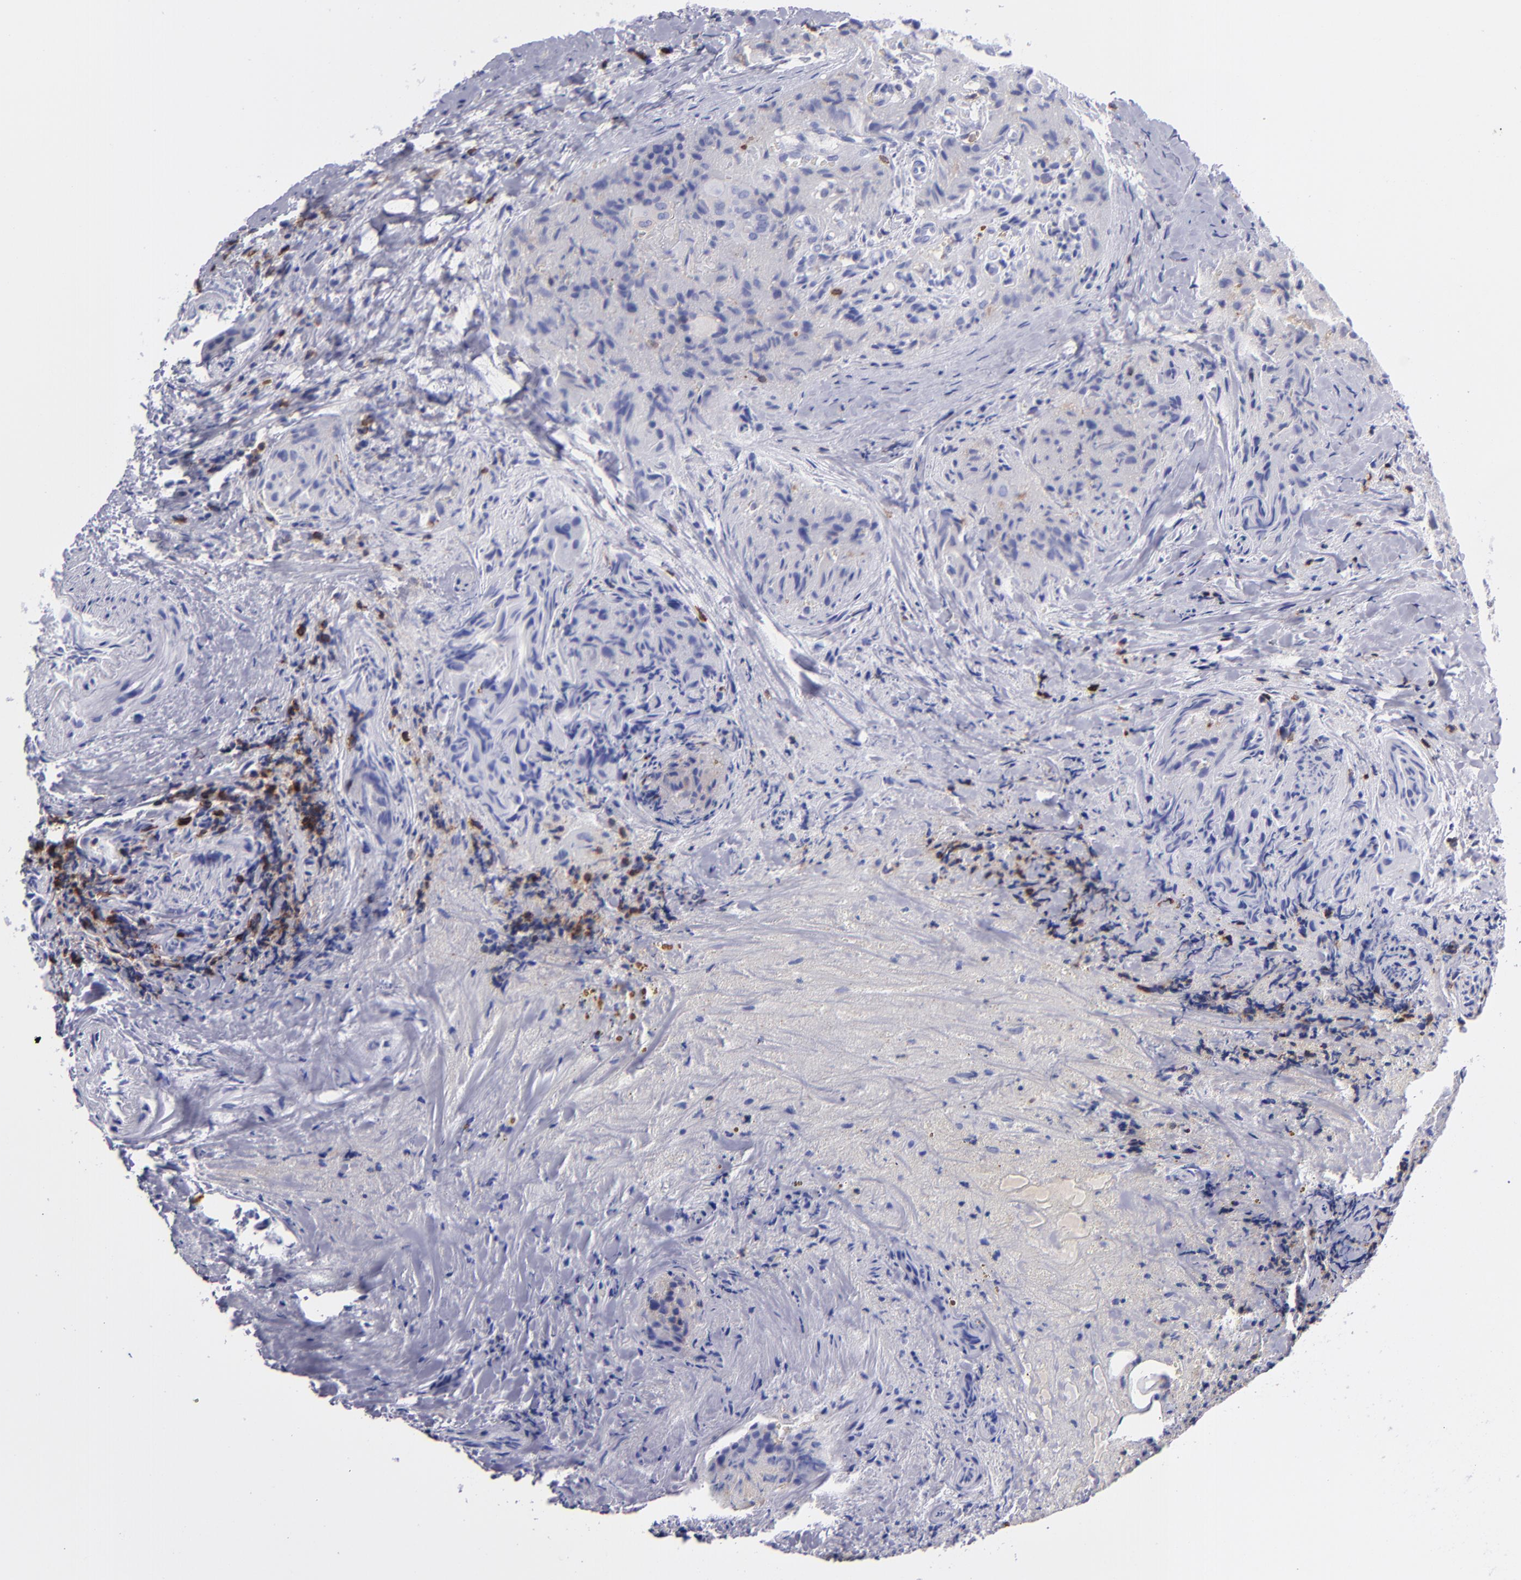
{"staining": {"intensity": "moderate", "quantity": "<25%", "location": "cytoplasmic/membranous"}, "tissue": "thyroid cancer", "cell_type": "Tumor cells", "image_type": "cancer", "snomed": [{"axis": "morphology", "description": "Papillary adenocarcinoma, NOS"}, {"axis": "topography", "description": "Thyroid gland"}], "caption": "This histopathology image demonstrates IHC staining of thyroid cancer (papillary adenocarcinoma), with low moderate cytoplasmic/membranous staining in about <25% of tumor cells.", "gene": "CD6", "patient": {"sex": "female", "age": 71}}